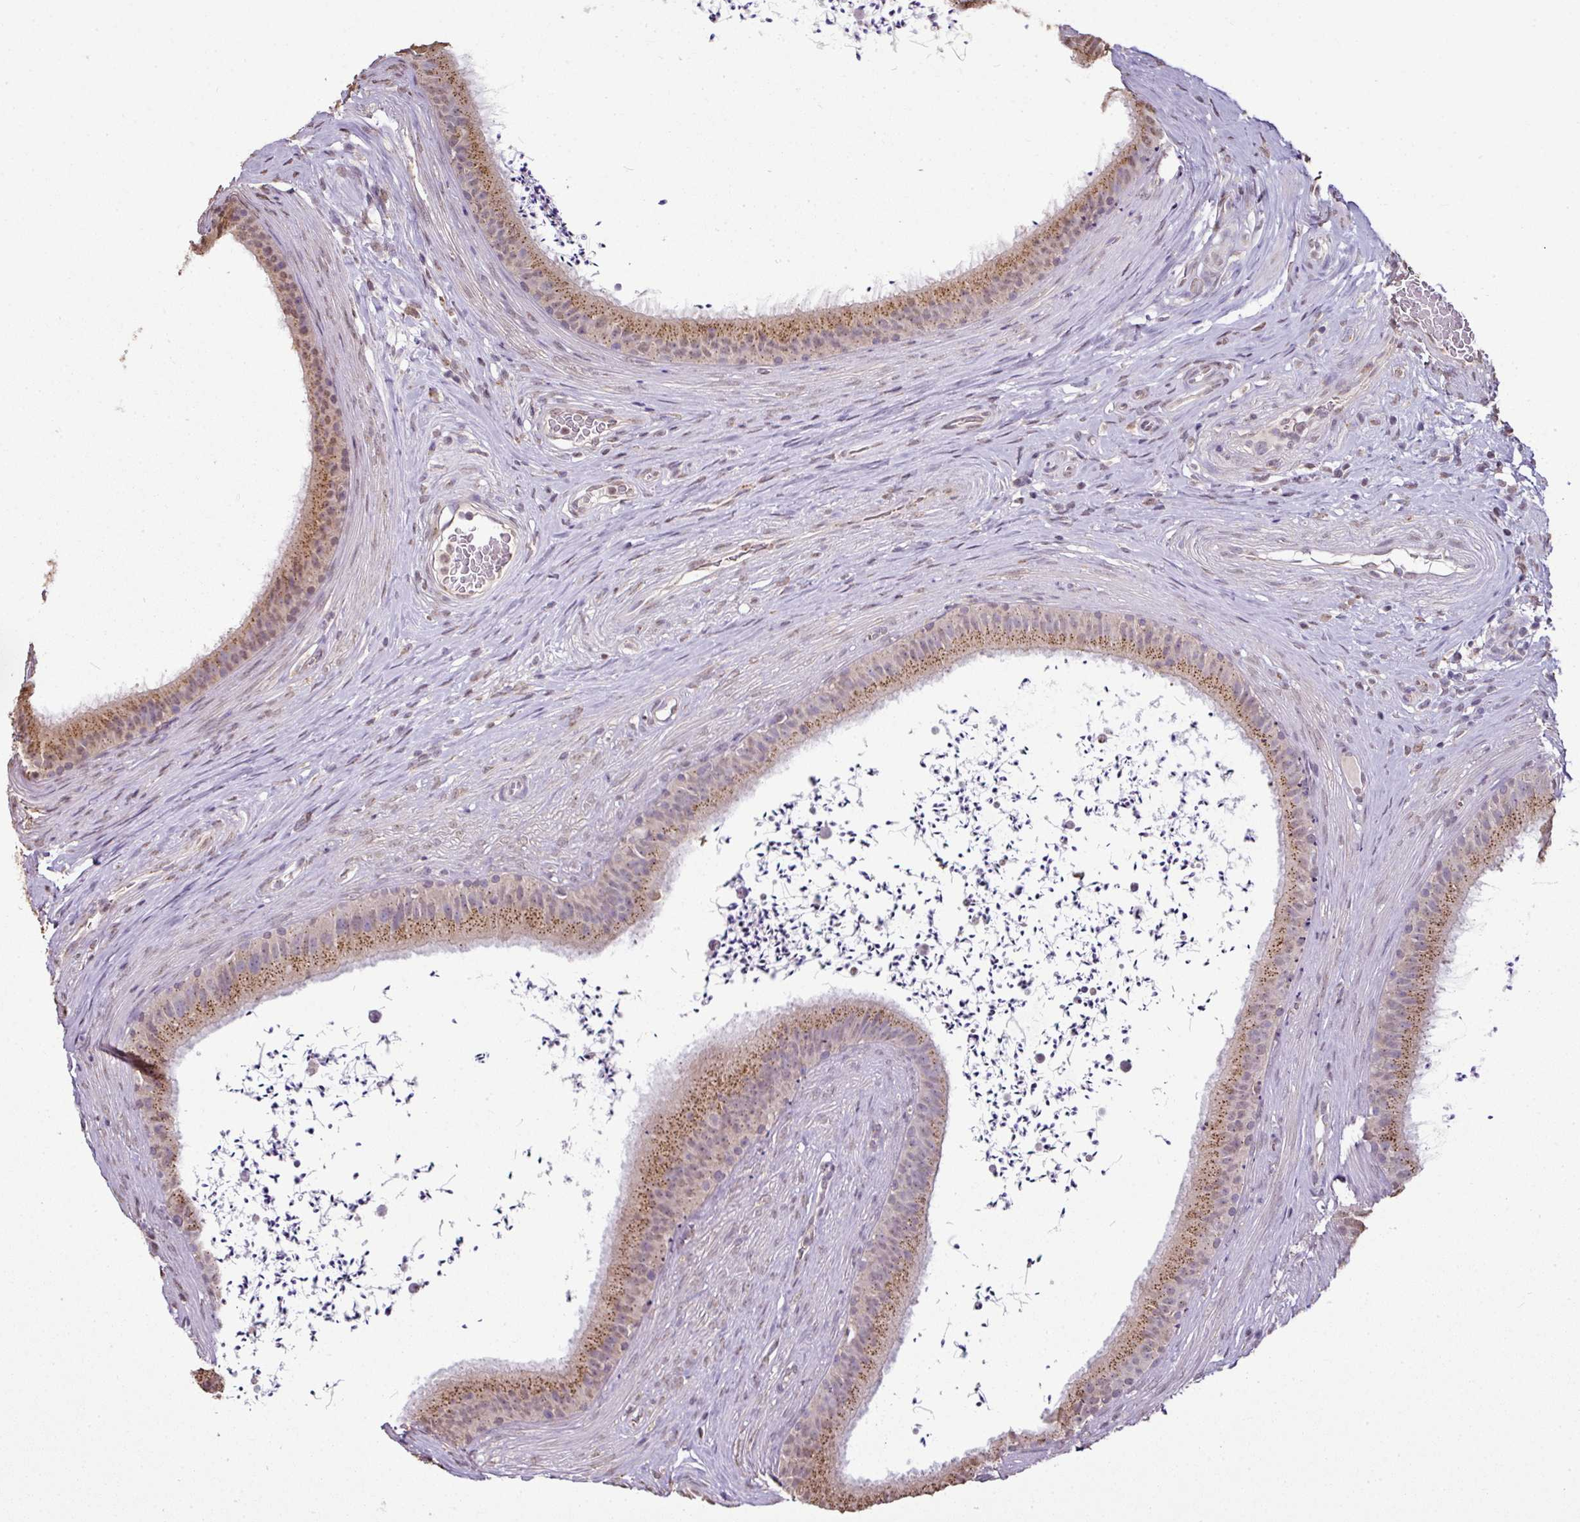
{"staining": {"intensity": "moderate", "quantity": ">75%", "location": "cytoplasmic/membranous"}, "tissue": "epididymis", "cell_type": "Glandular cells", "image_type": "normal", "snomed": [{"axis": "morphology", "description": "Normal tissue, NOS"}, {"axis": "topography", "description": "Testis"}, {"axis": "topography", "description": "Epididymis"}], "caption": "Epididymis stained for a protein displays moderate cytoplasmic/membranous positivity in glandular cells. (Brightfield microscopy of DAB IHC at high magnification).", "gene": "JPH2", "patient": {"sex": "male", "age": 41}}